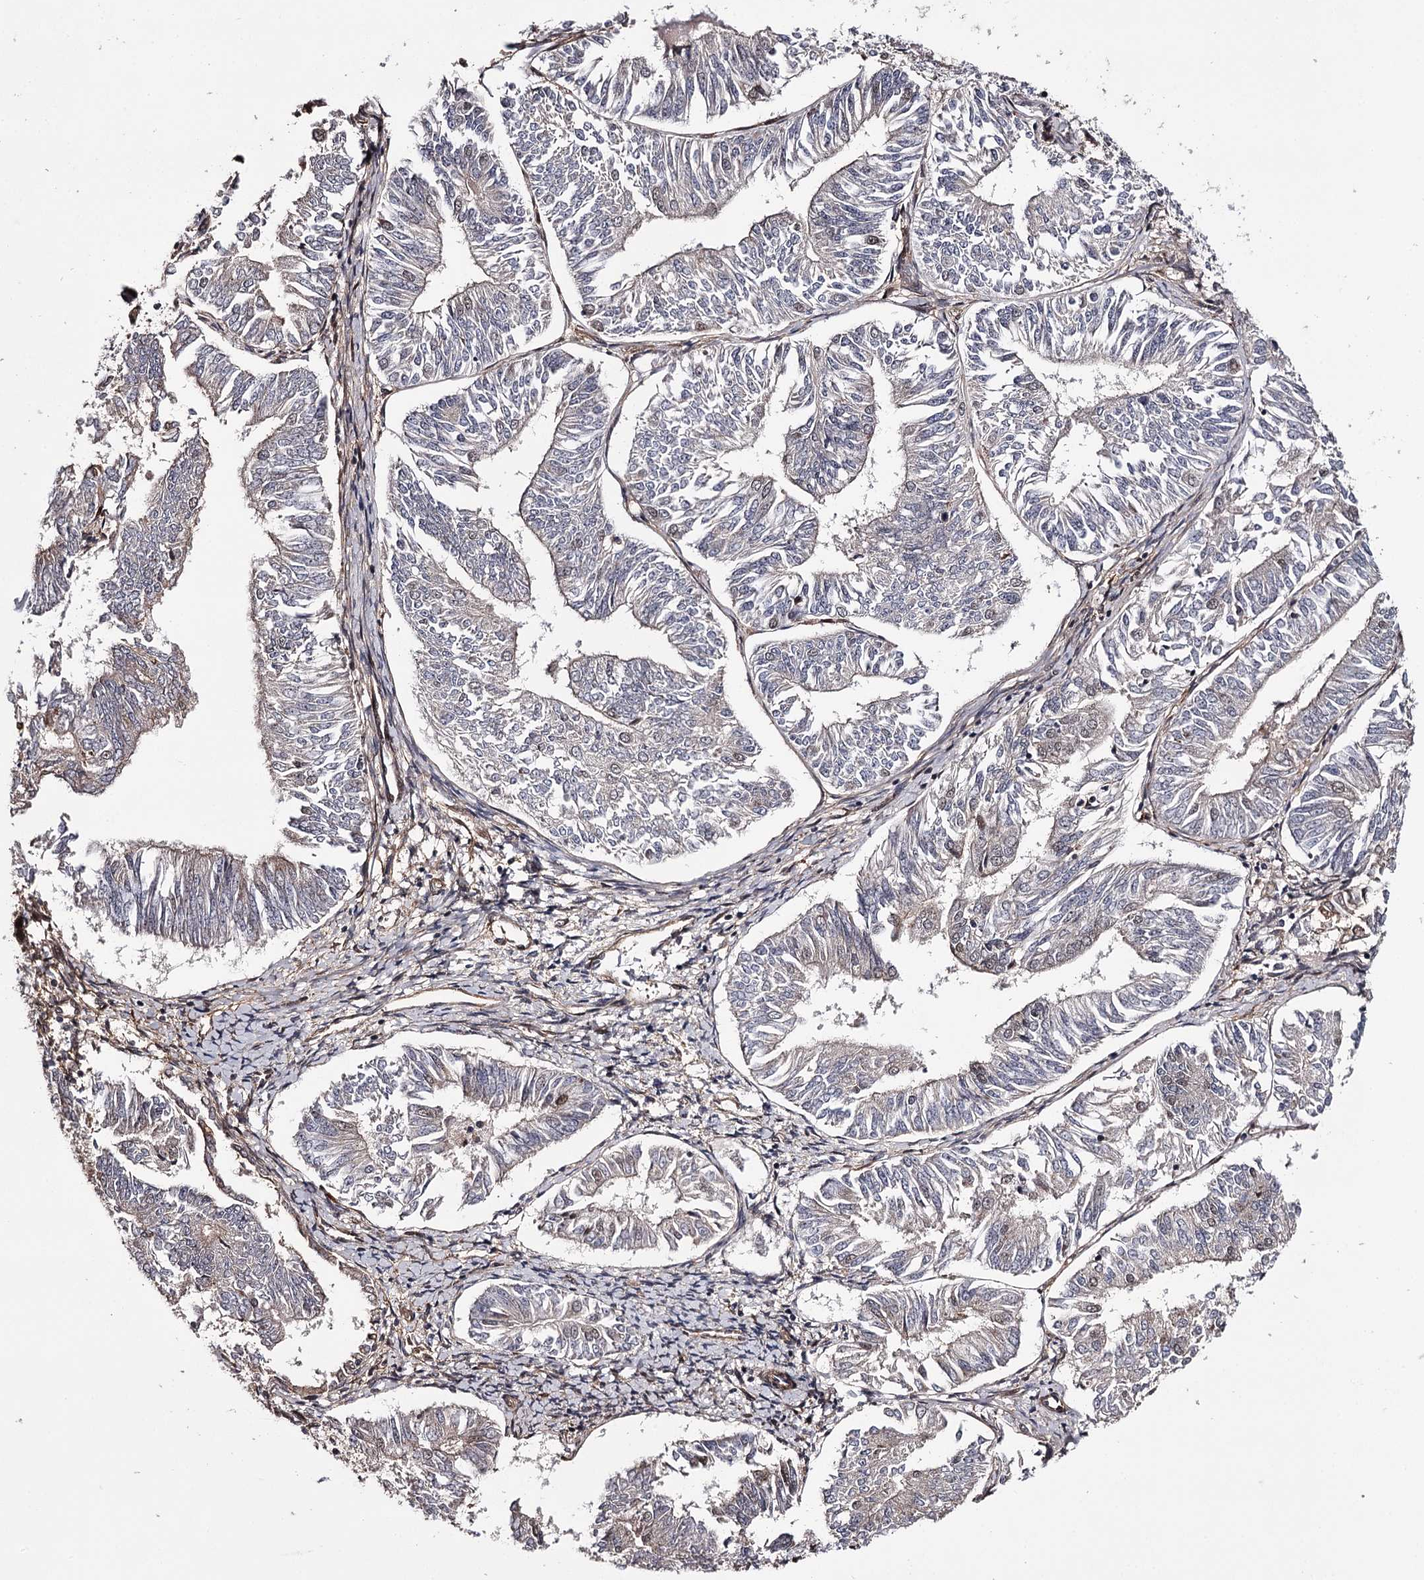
{"staining": {"intensity": "weak", "quantity": "25%-75%", "location": "cytoplasmic/membranous"}, "tissue": "endometrial cancer", "cell_type": "Tumor cells", "image_type": "cancer", "snomed": [{"axis": "morphology", "description": "Adenocarcinoma, NOS"}, {"axis": "topography", "description": "Endometrium"}], "caption": "A low amount of weak cytoplasmic/membranous staining is identified in about 25%-75% of tumor cells in endometrial cancer (adenocarcinoma) tissue.", "gene": "TTC33", "patient": {"sex": "female", "age": 58}}